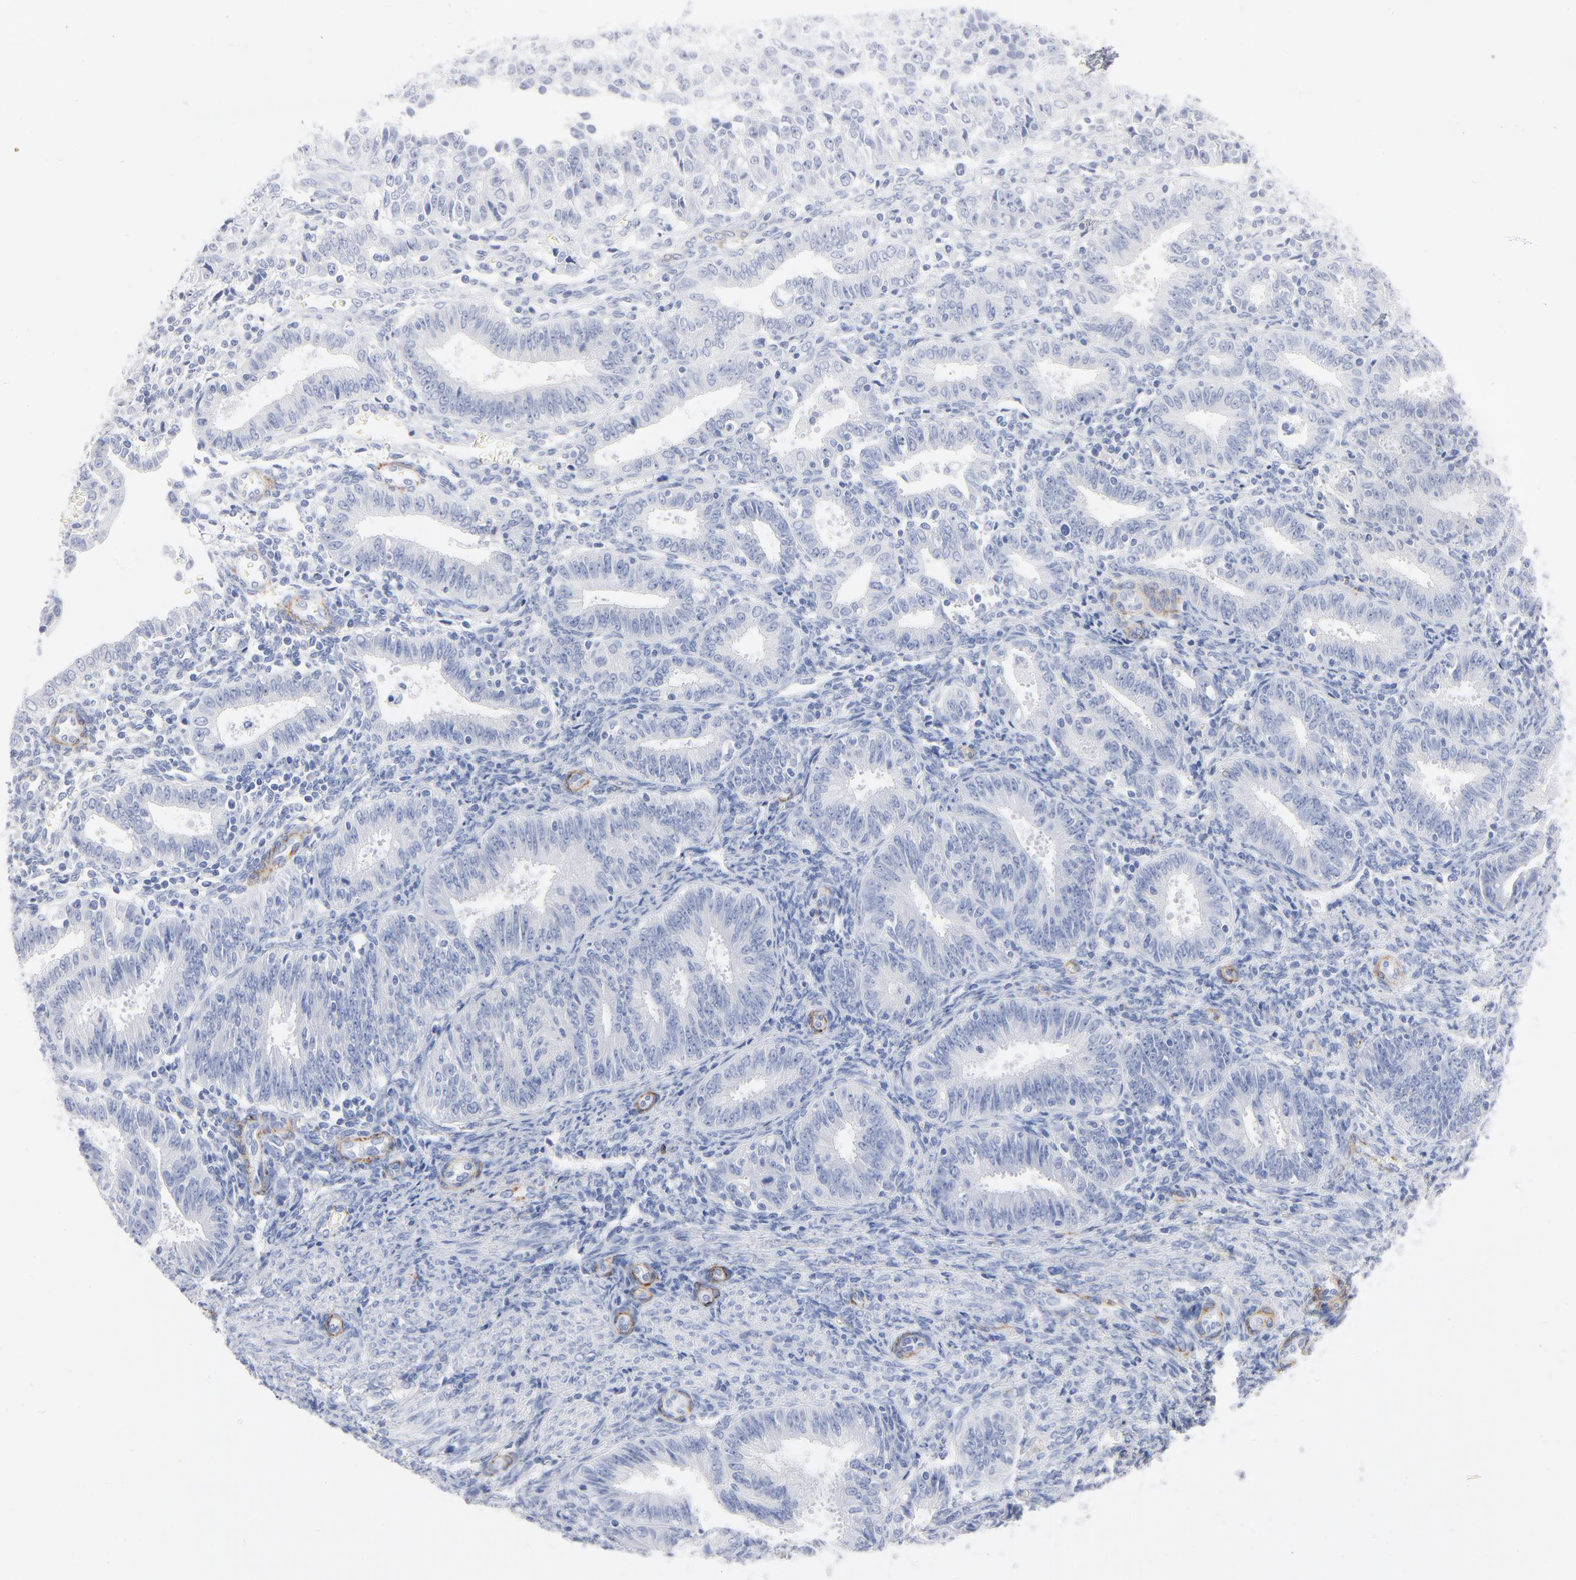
{"staining": {"intensity": "negative", "quantity": "none", "location": "none"}, "tissue": "endometrial cancer", "cell_type": "Tumor cells", "image_type": "cancer", "snomed": [{"axis": "morphology", "description": "Adenocarcinoma, NOS"}, {"axis": "topography", "description": "Endometrium"}], "caption": "DAB immunohistochemical staining of endometrial adenocarcinoma displays no significant positivity in tumor cells.", "gene": "AGTR1", "patient": {"sex": "female", "age": 42}}